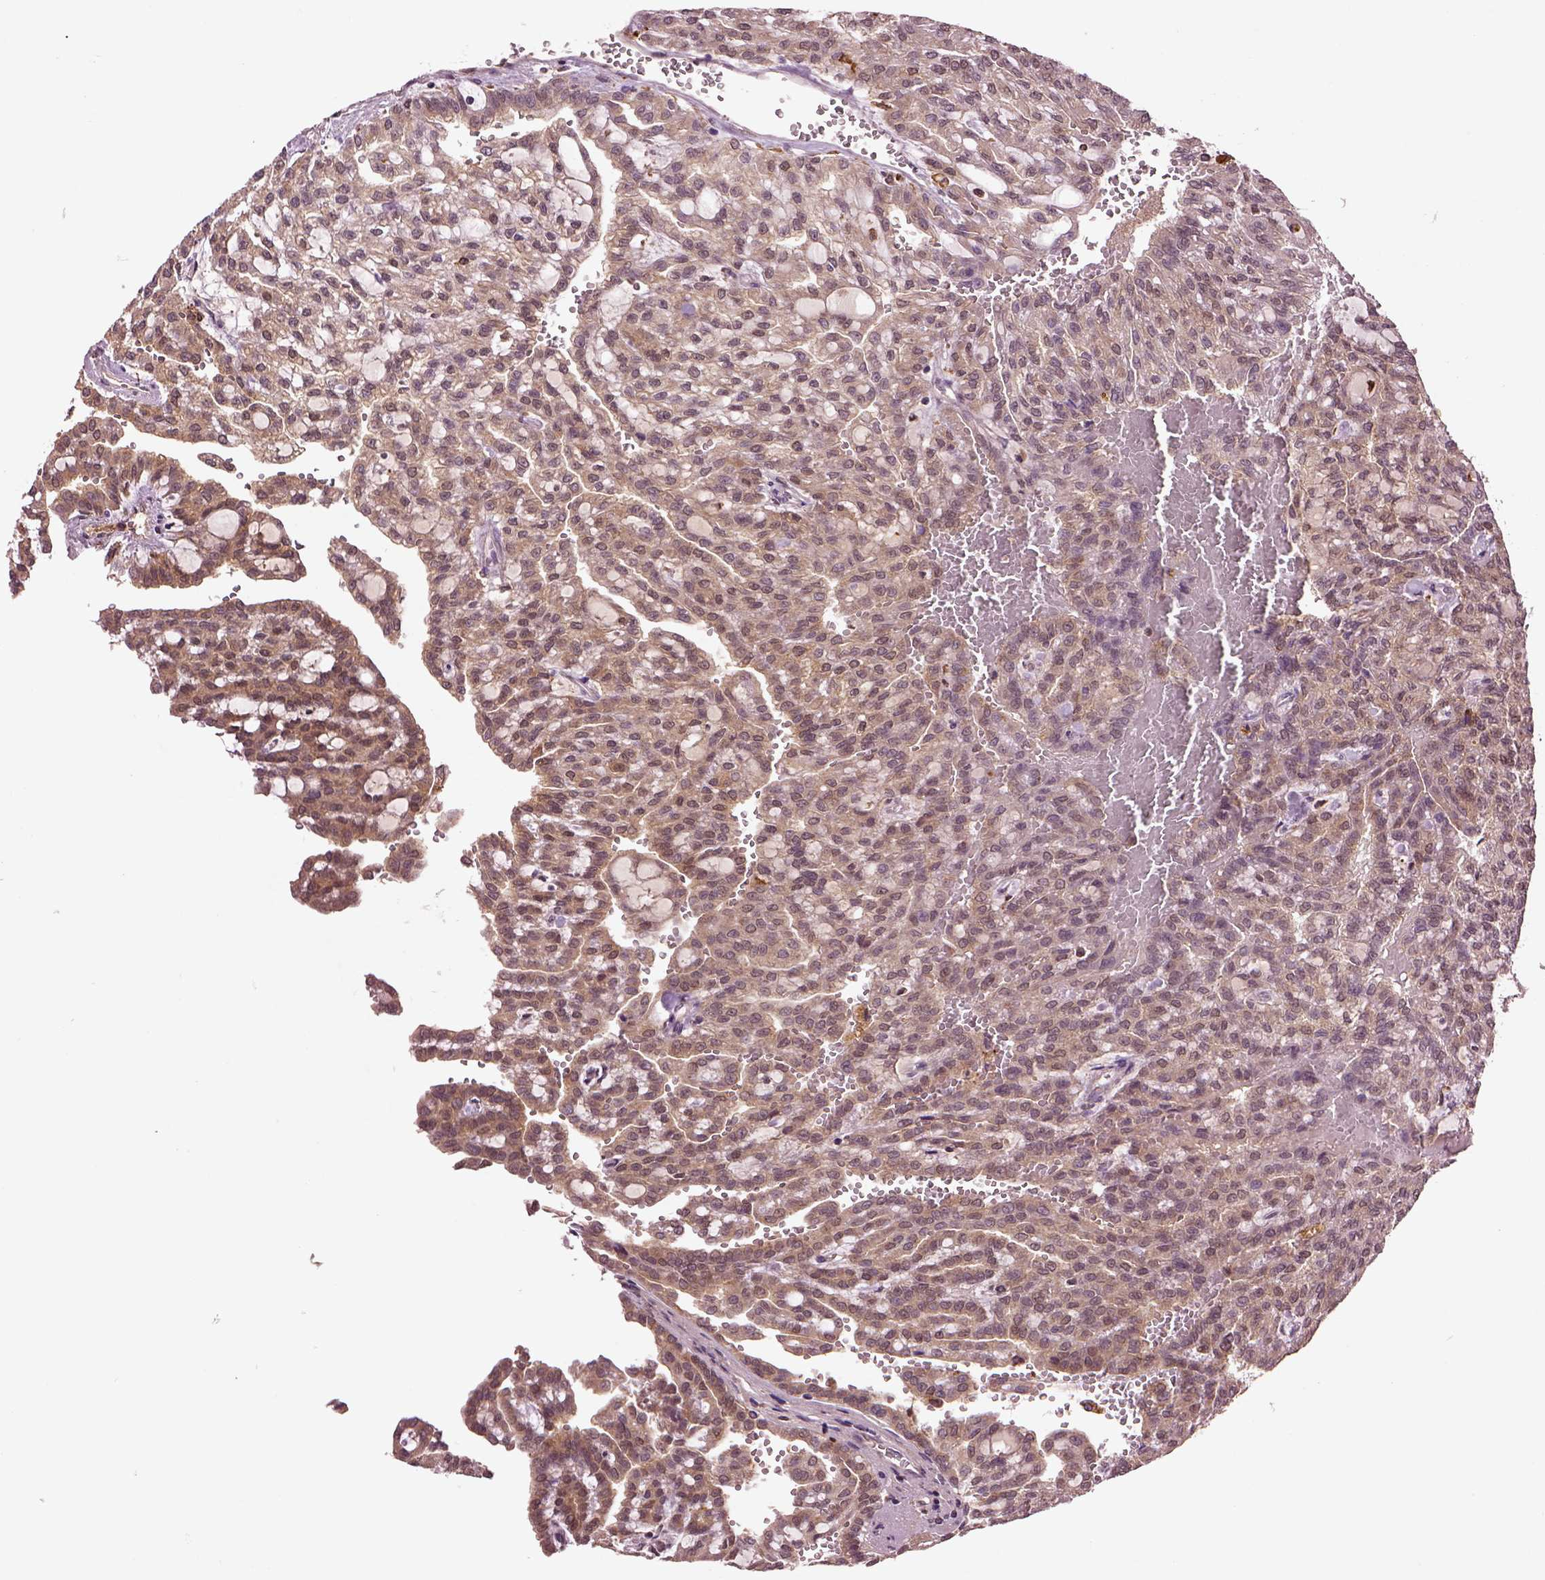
{"staining": {"intensity": "moderate", "quantity": ">75%", "location": "cytoplasmic/membranous"}, "tissue": "renal cancer", "cell_type": "Tumor cells", "image_type": "cancer", "snomed": [{"axis": "morphology", "description": "Adenocarcinoma, NOS"}, {"axis": "topography", "description": "Kidney"}], "caption": "Renal adenocarcinoma stained with a brown dye shows moderate cytoplasmic/membranous positive expression in about >75% of tumor cells.", "gene": "MDP1", "patient": {"sex": "male", "age": 63}}